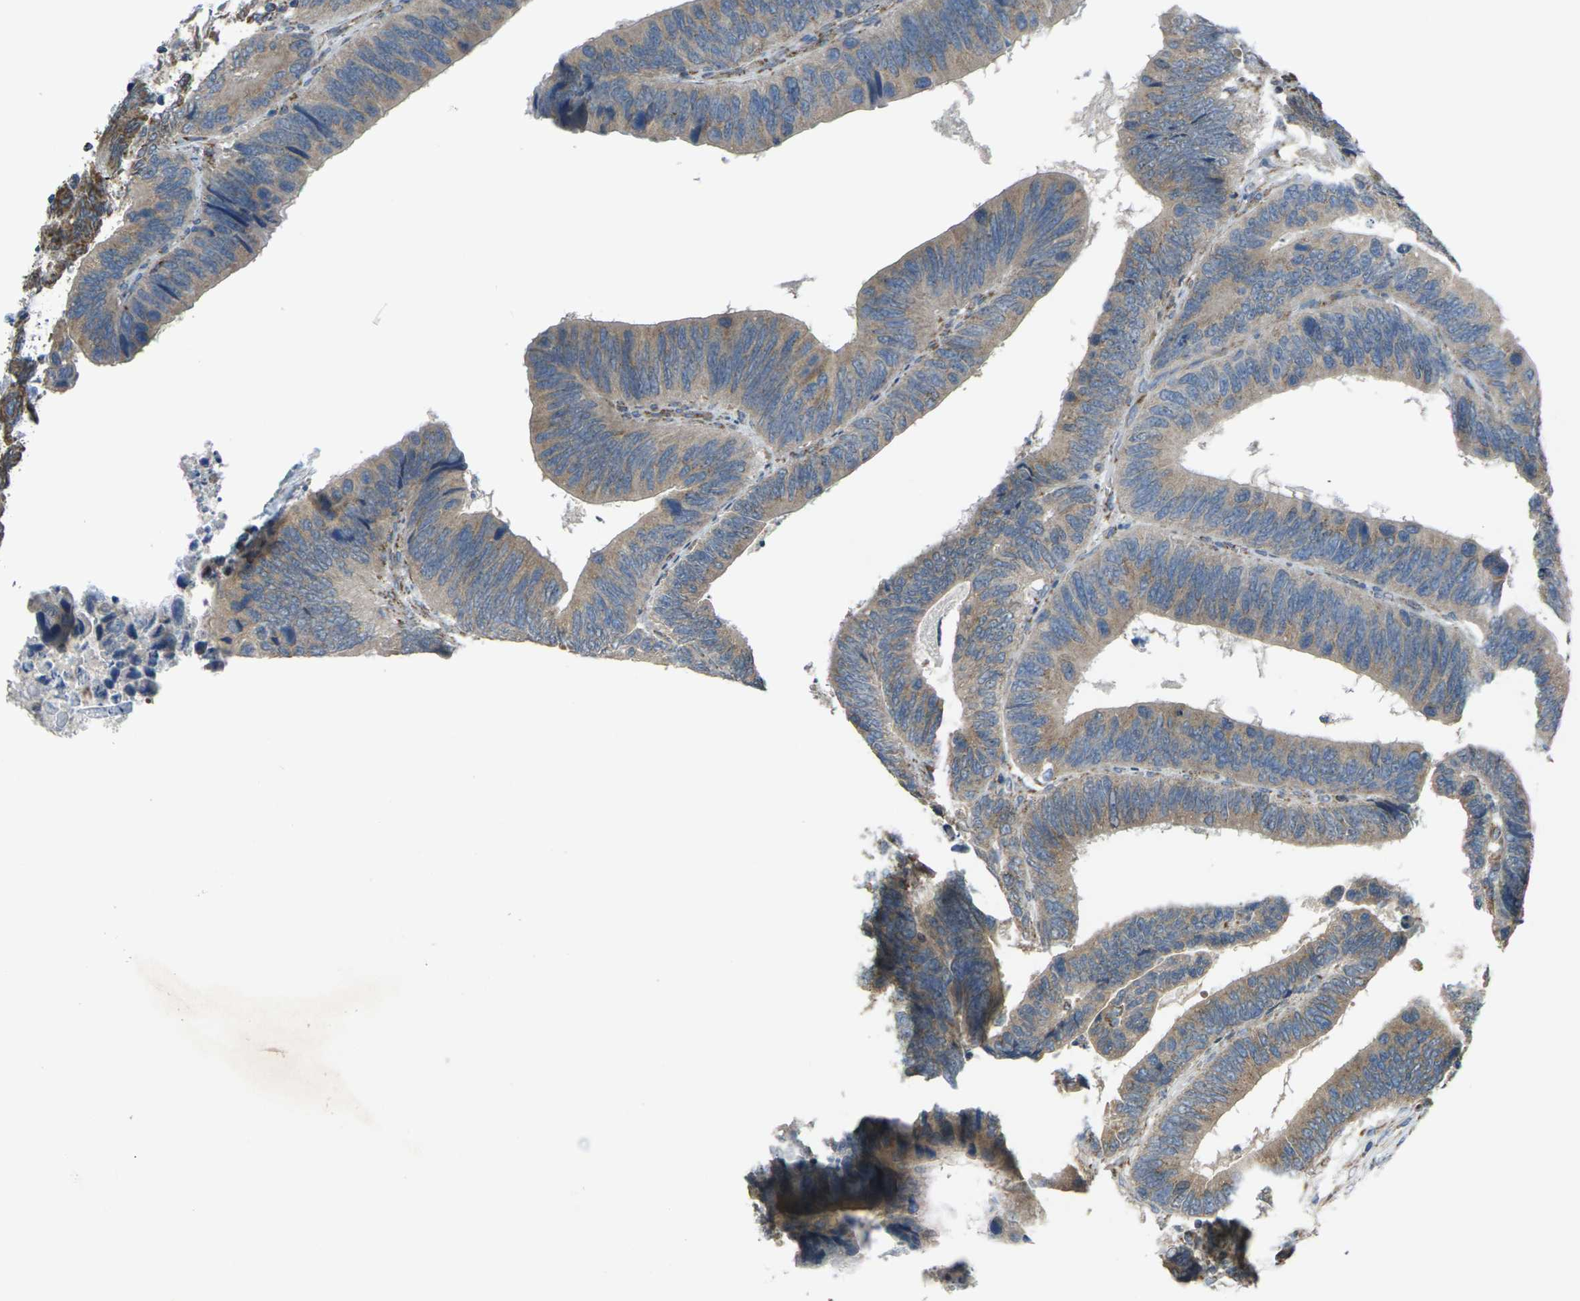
{"staining": {"intensity": "weak", "quantity": ">75%", "location": "cytoplasmic/membranous"}, "tissue": "colorectal cancer", "cell_type": "Tumor cells", "image_type": "cancer", "snomed": [{"axis": "morphology", "description": "Adenocarcinoma, NOS"}, {"axis": "topography", "description": "Colon"}], "caption": "The histopathology image demonstrates staining of colorectal cancer, revealing weak cytoplasmic/membranous protein staining (brown color) within tumor cells.", "gene": "TMEM120B", "patient": {"sex": "male", "age": 72}}